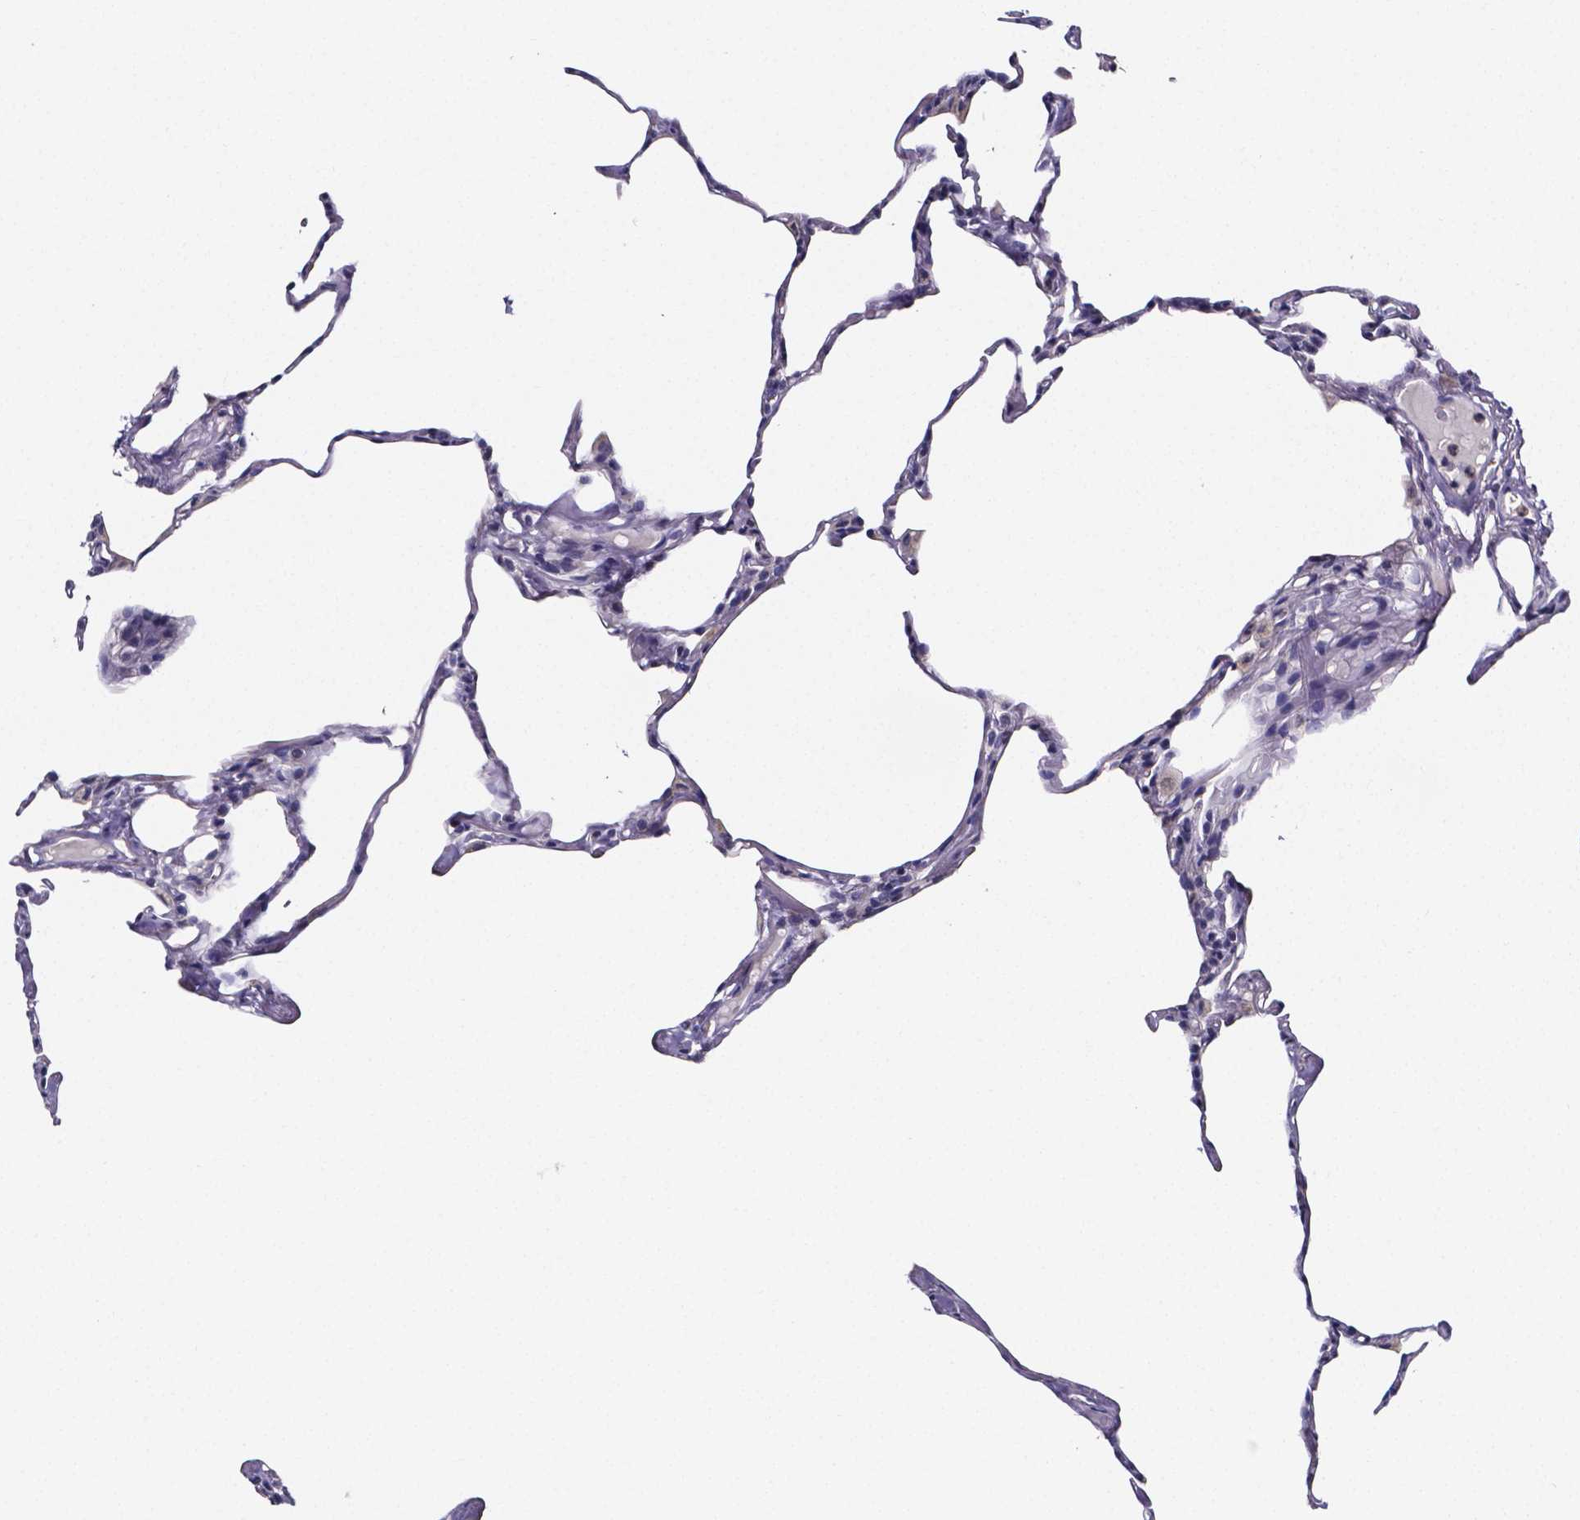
{"staining": {"intensity": "weak", "quantity": "<25%", "location": "cytoplasmic/membranous"}, "tissue": "lung", "cell_type": "Alveolar cells", "image_type": "normal", "snomed": [{"axis": "morphology", "description": "Normal tissue, NOS"}, {"axis": "topography", "description": "Lung"}], "caption": "The image exhibits no staining of alveolar cells in normal lung. Nuclei are stained in blue.", "gene": "IZUMO1", "patient": {"sex": "male", "age": 65}}